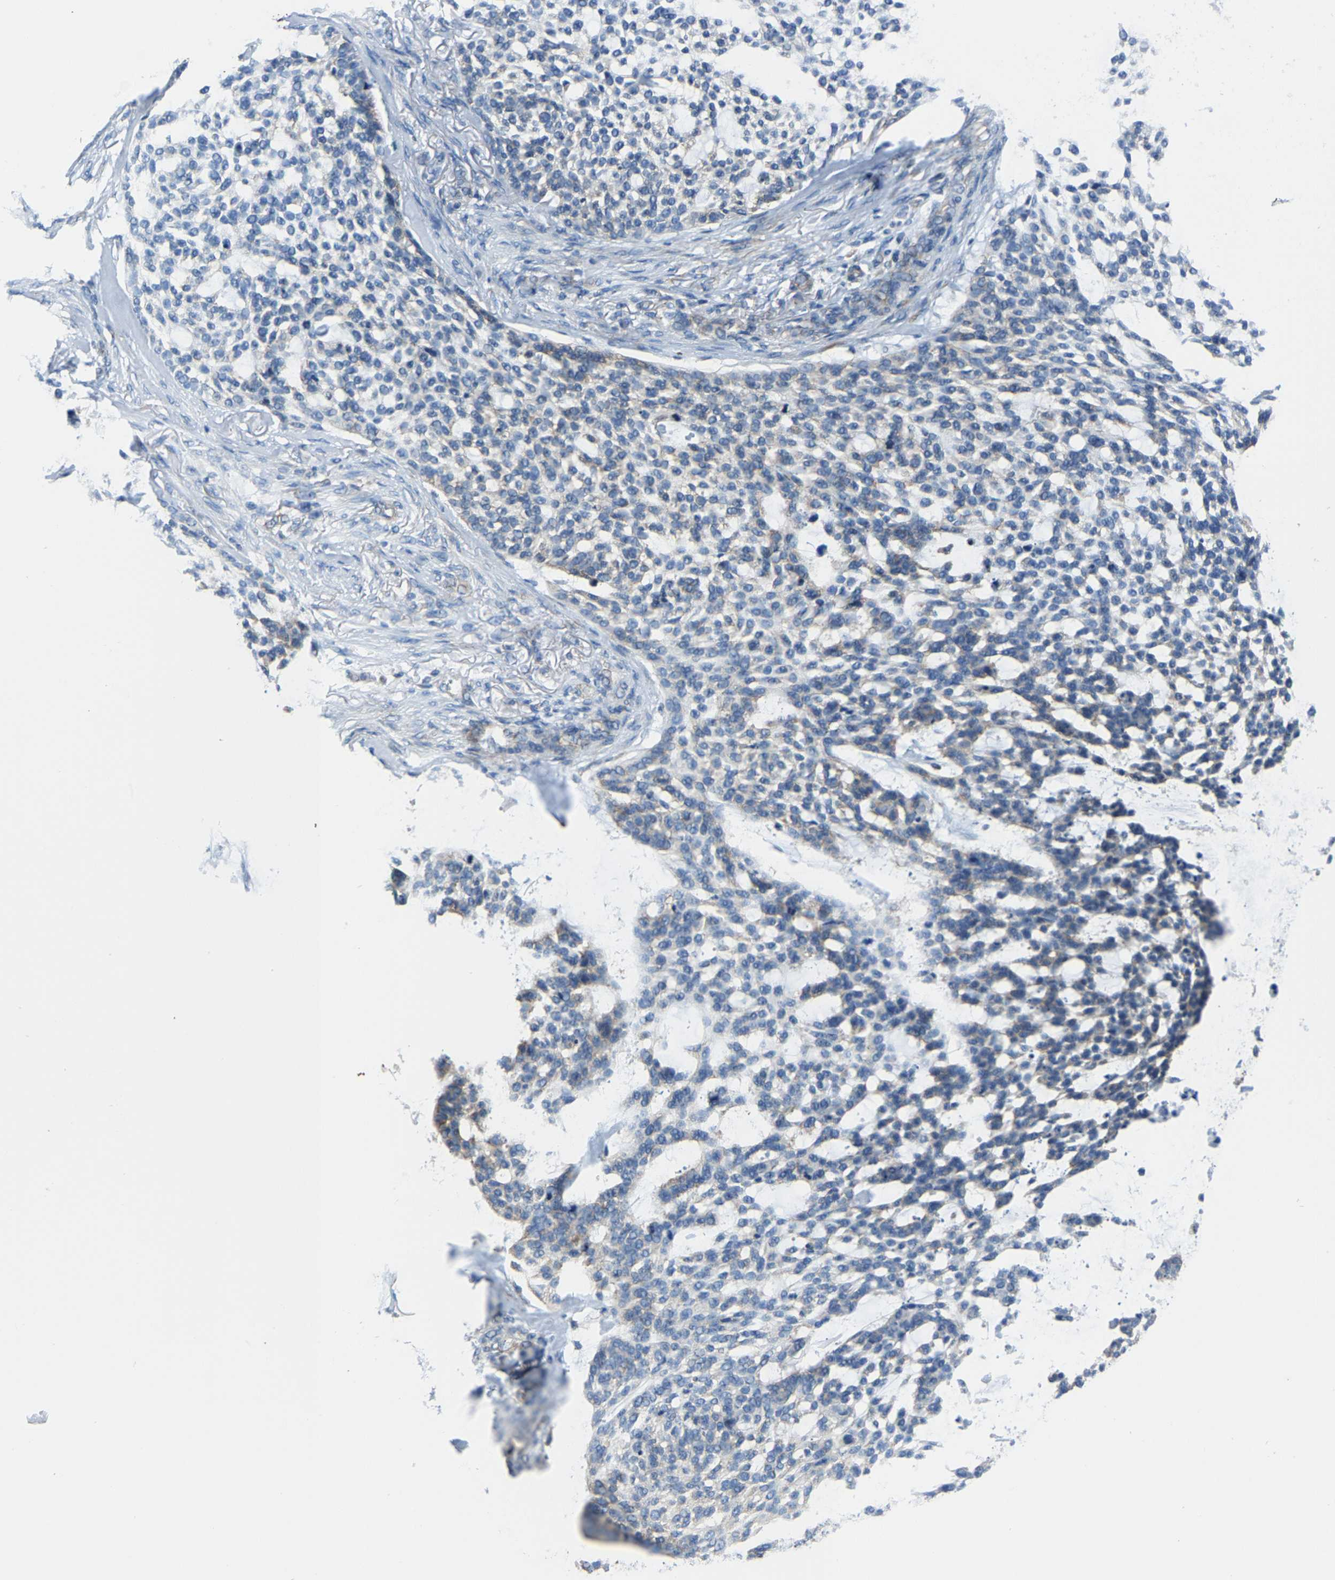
{"staining": {"intensity": "negative", "quantity": "none", "location": "none"}, "tissue": "skin cancer", "cell_type": "Tumor cells", "image_type": "cancer", "snomed": [{"axis": "morphology", "description": "Basal cell carcinoma"}, {"axis": "topography", "description": "Skin"}], "caption": "IHC of skin cancer (basal cell carcinoma) displays no staining in tumor cells. The staining was performed using DAB to visualize the protein expression in brown, while the nuclei were stained in blue with hematoxylin (Magnification: 20x).", "gene": "G3BP2", "patient": {"sex": "female", "age": 64}}